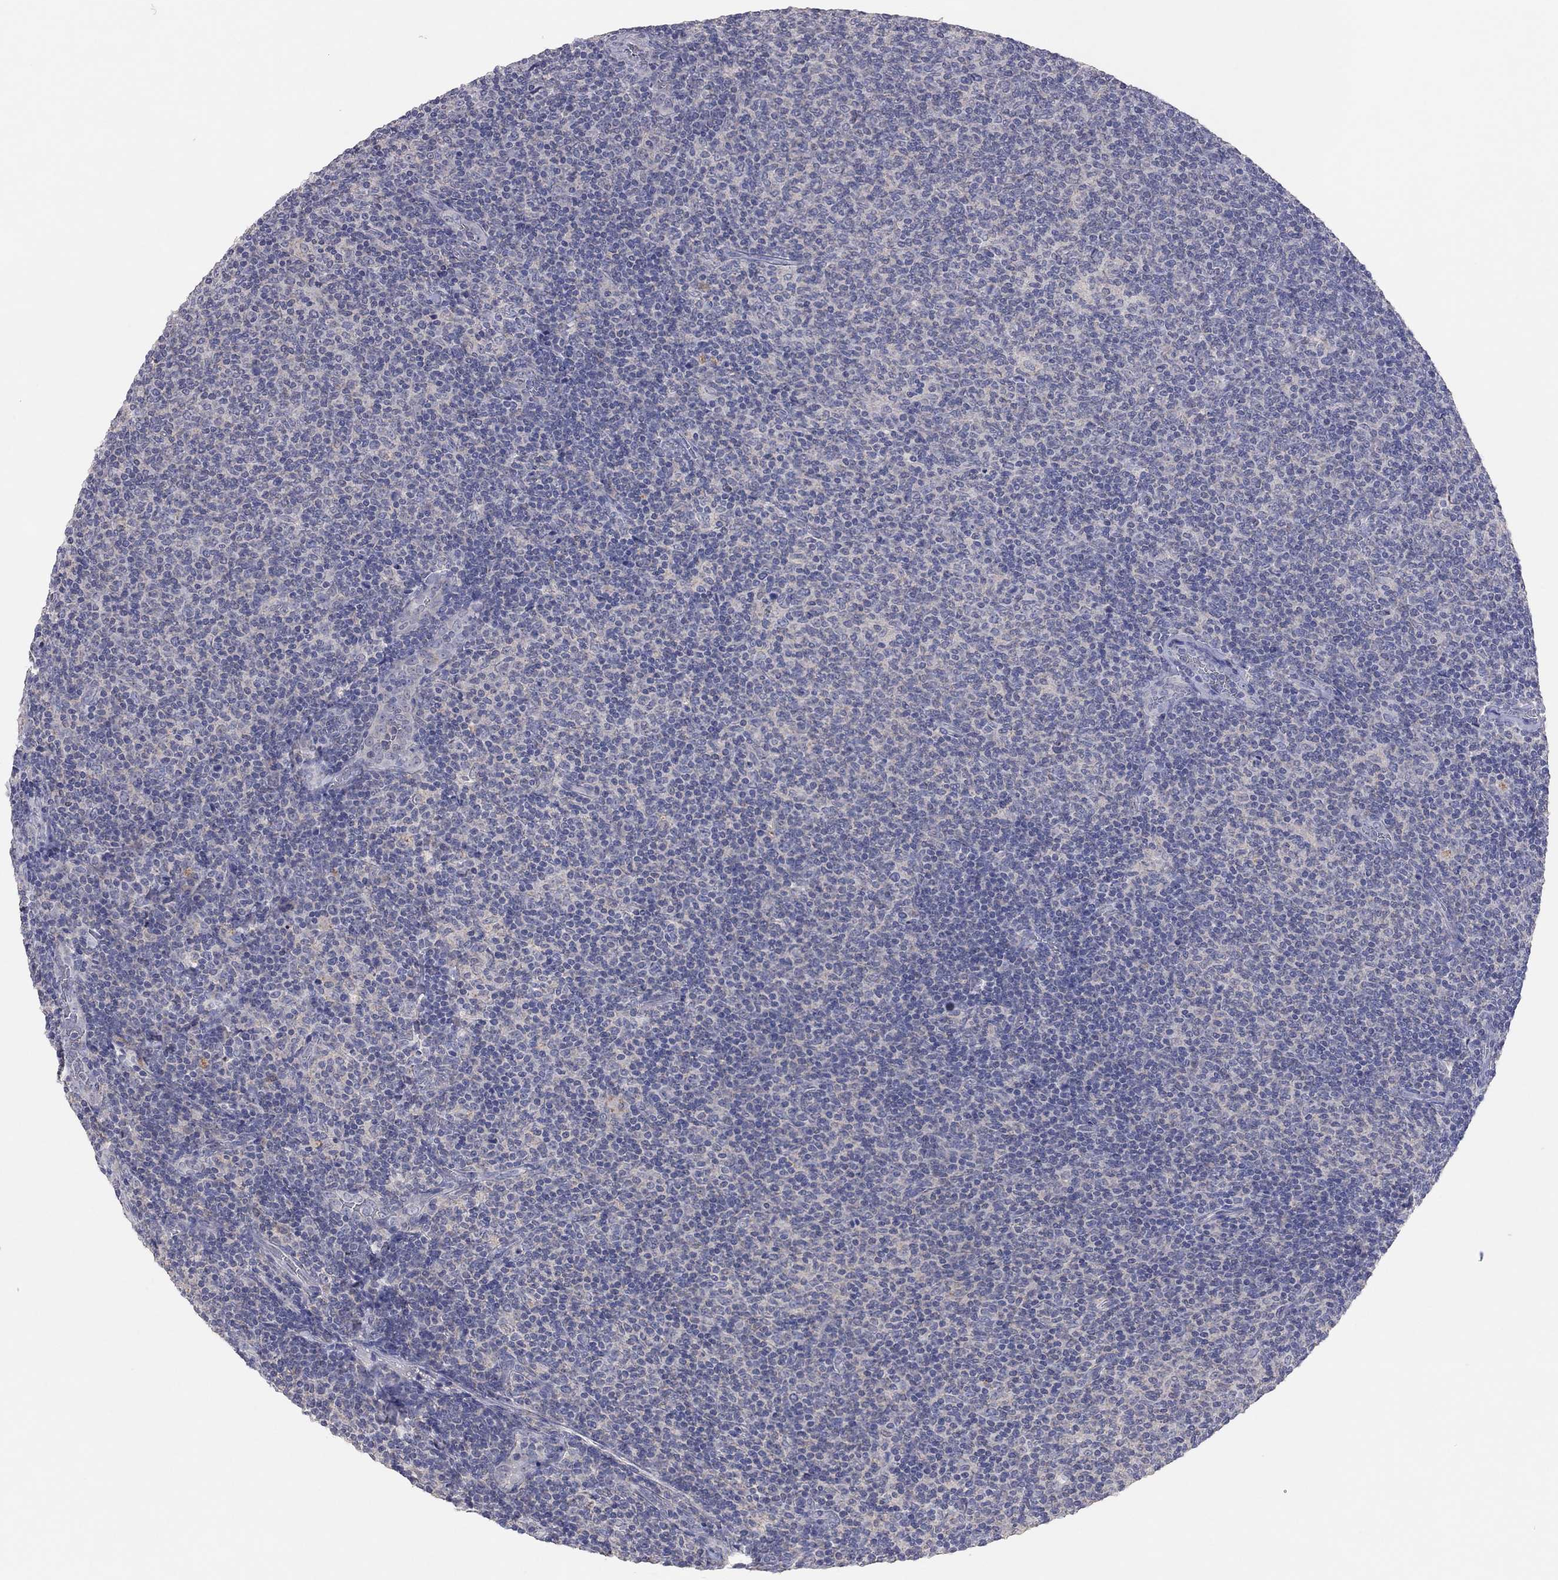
{"staining": {"intensity": "negative", "quantity": "none", "location": "none"}, "tissue": "lymphoma", "cell_type": "Tumor cells", "image_type": "cancer", "snomed": [{"axis": "morphology", "description": "Malignant lymphoma, non-Hodgkin's type, Low grade"}, {"axis": "topography", "description": "Lymph node"}], "caption": "DAB (3,3'-diaminobenzidine) immunohistochemical staining of human malignant lymphoma, non-Hodgkin's type (low-grade) displays no significant positivity in tumor cells. Brightfield microscopy of immunohistochemistry (IHC) stained with DAB (3,3'-diaminobenzidine) (brown) and hematoxylin (blue), captured at high magnification.", "gene": "MMP13", "patient": {"sex": "male", "age": 52}}